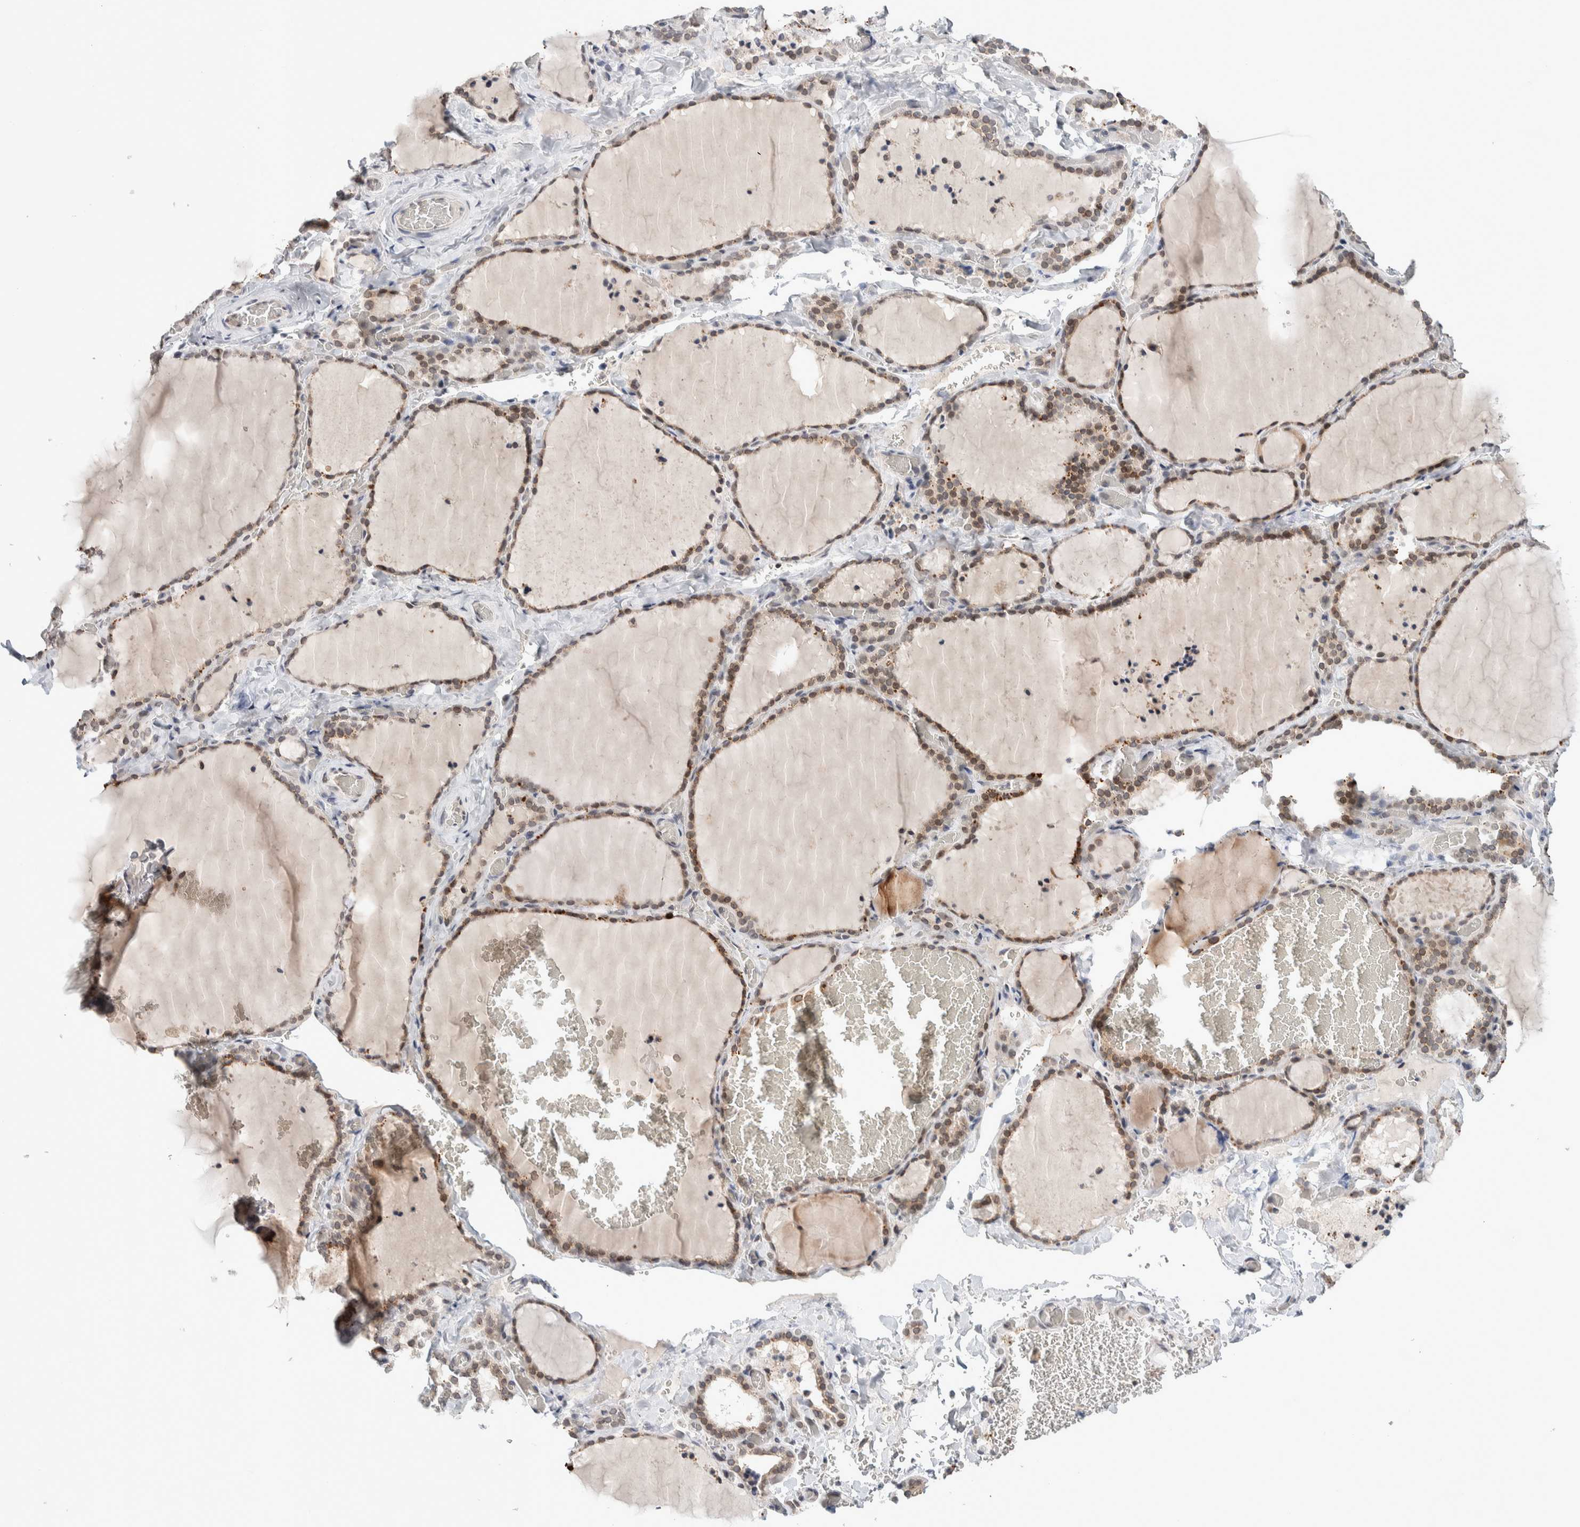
{"staining": {"intensity": "weak", "quantity": ">75%", "location": "cytoplasmic/membranous,nuclear"}, "tissue": "thyroid gland", "cell_type": "Glandular cells", "image_type": "normal", "snomed": [{"axis": "morphology", "description": "Normal tissue, NOS"}, {"axis": "topography", "description": "Thyroid gland"}], "caption": "The image demonstrates staining of benign thyroid gland, revealing weak cytoplasmic/membranous,nuclear protein staining (brown color) within glandular cells.", "gene": "CRAT", "patient": {"sex": "female", "age": 22}}